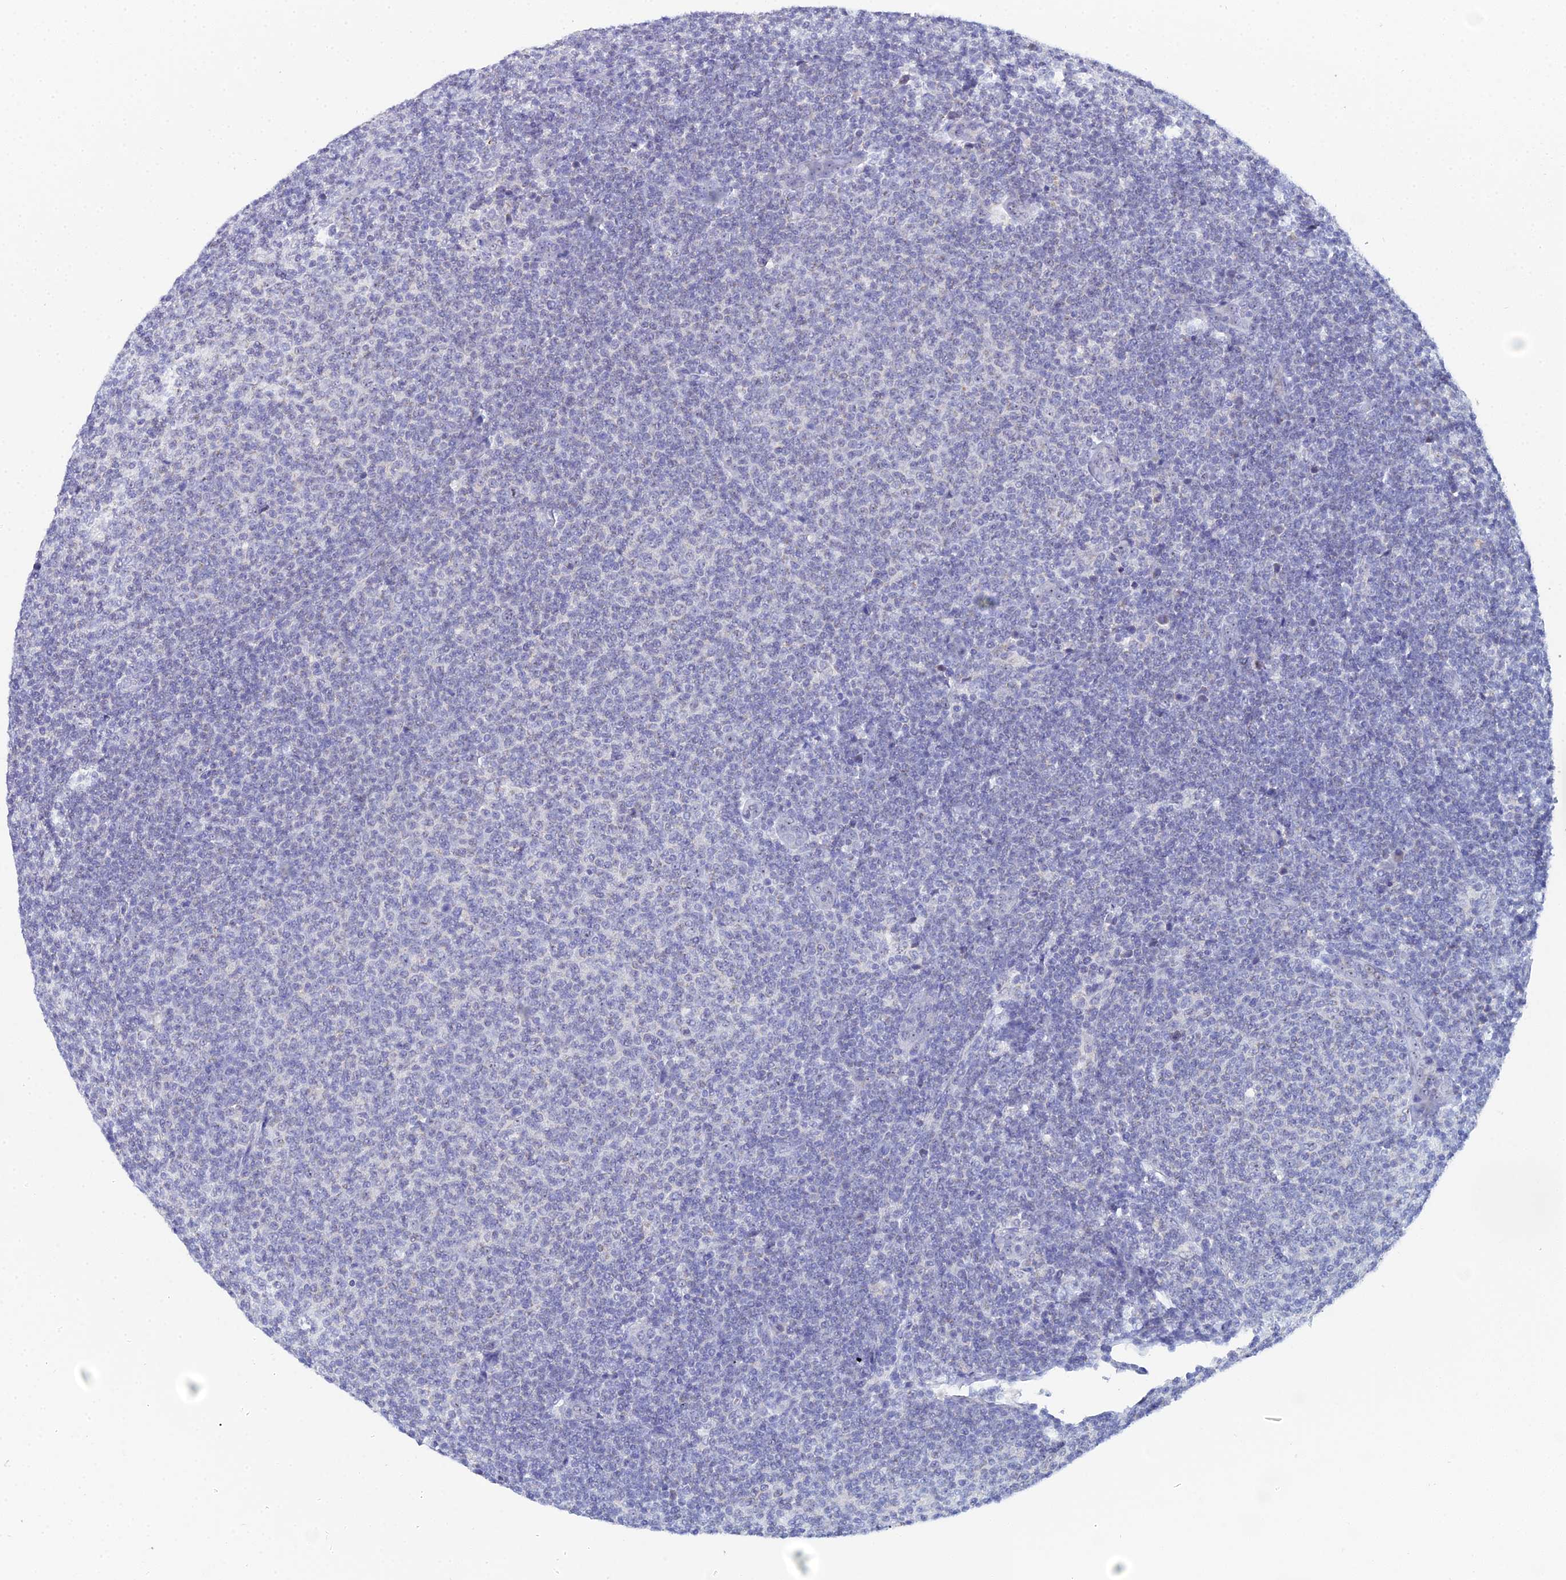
{"staining": {"intensity": "negative", "quantity": "none", "location": "none"}, "tissue": "lymphoma", "cell_type": "Tumor cells", "image_type": "cancer", "snomed": [{"axis": "morphology", "description": "Malignant lymphoma, non-Hodgkin's type, Low grade"}, {"axis": "topography", "description": "Lymph node"}], "caption": "Immunohistochemistry (IHC) micrograph of neoplastic tissue: human lymphoma stained with DAB (3,3'-diaminobenzidine) reveals no significant protein positivity in tumor cells.", "gene": "PLPP4", "patient": {"sex": "male", "age": 66}}